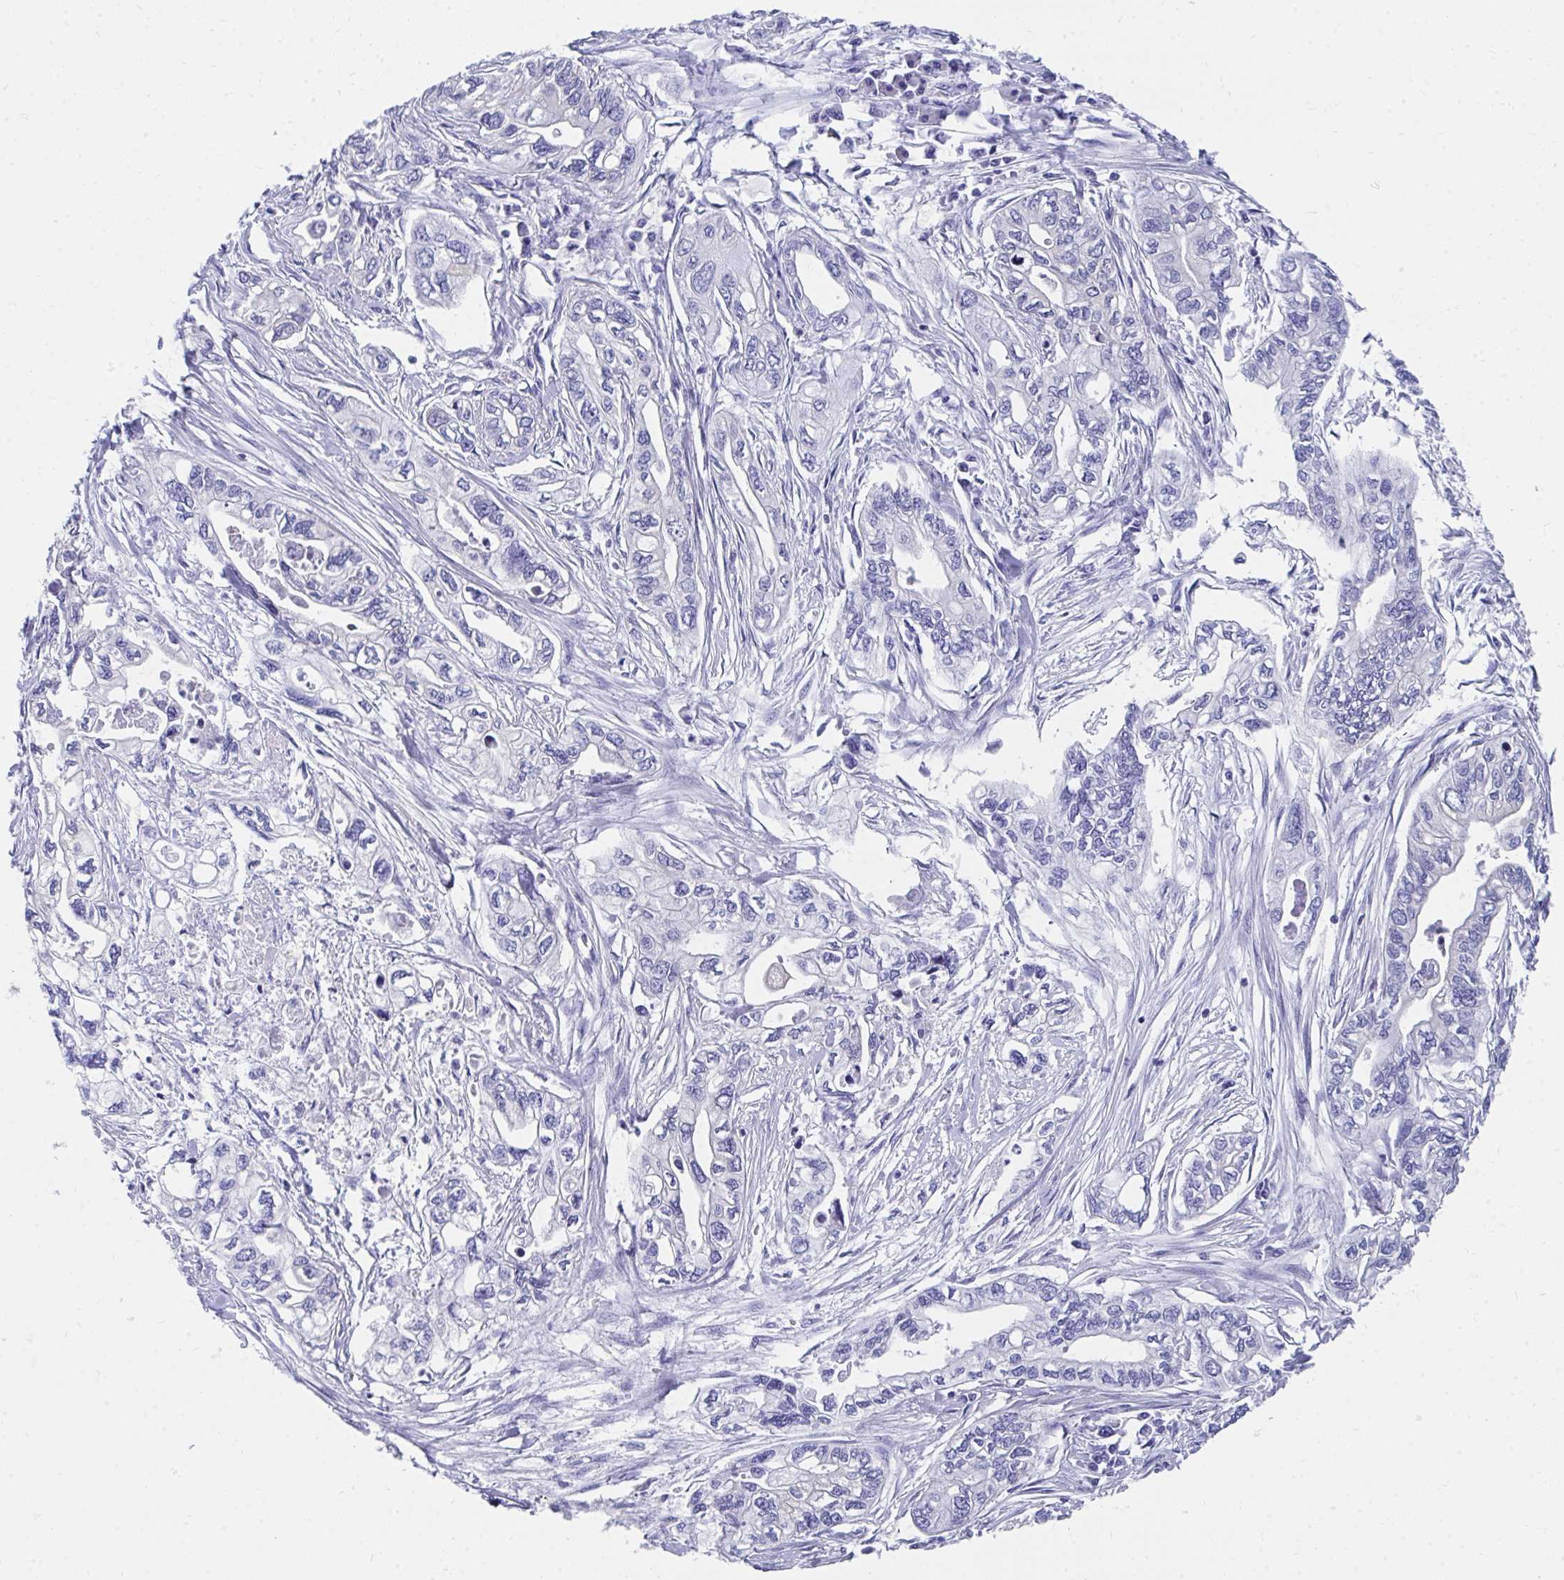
{"staining": {"intensity": "negative", "quantity": "none", "location": "none"}, "tissue": "pancreatic cancer", "cell_type": "Tumor cells", "image_type": "cancer", "snomed": [{"axis": "morphology", "description": "Adenocarcinoma, NOS"}, {"axis": "topography", "description": "Pancreas"}], "caption": "An image of pancreatic cancer stained for a protein exhibits no brown staining in tumor cells.", "gene": "HGD", "patient": {"sex": "male", "age": 68}}